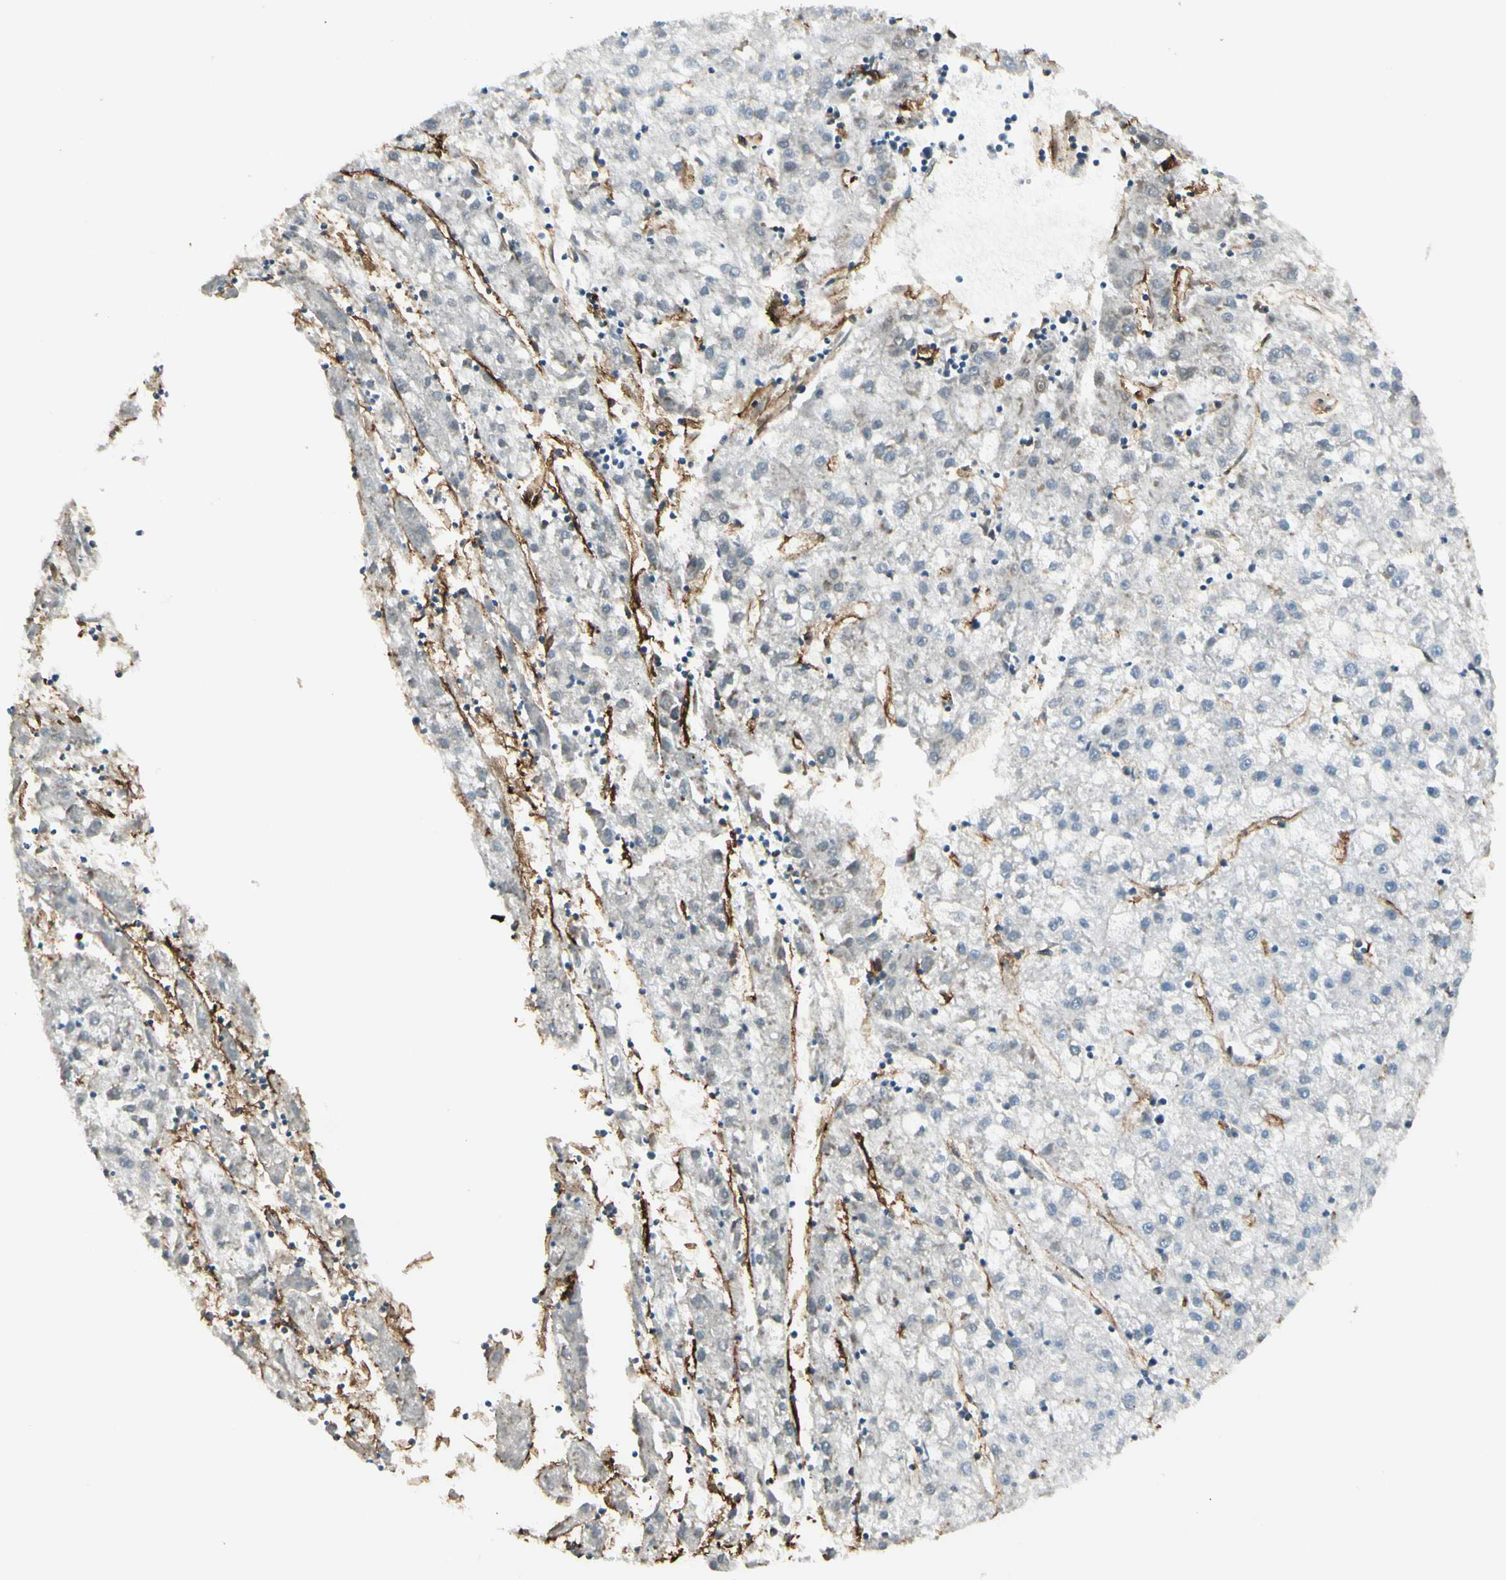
{"staining": {"intensity": "negative", "quantity": "none", "location": "none"}, "tissue": "liver cancer", "cell_type": "Tumor cells", "image_type": "cancer", "snomed": [{"axis": "morphology", "description": "Carcinoma, Hepatocellular, NOS"}, {"axis": "topography", "description": "Liver"}], "caption": "Tumor cells are negative for brown protein staining in liver cancer (hepatocellular carcinoma). (DAB IHC visualized using brightfield microscopy, high magnification).", "gene": "MCAM", "patient": {"sex": "male", "age": 72}}